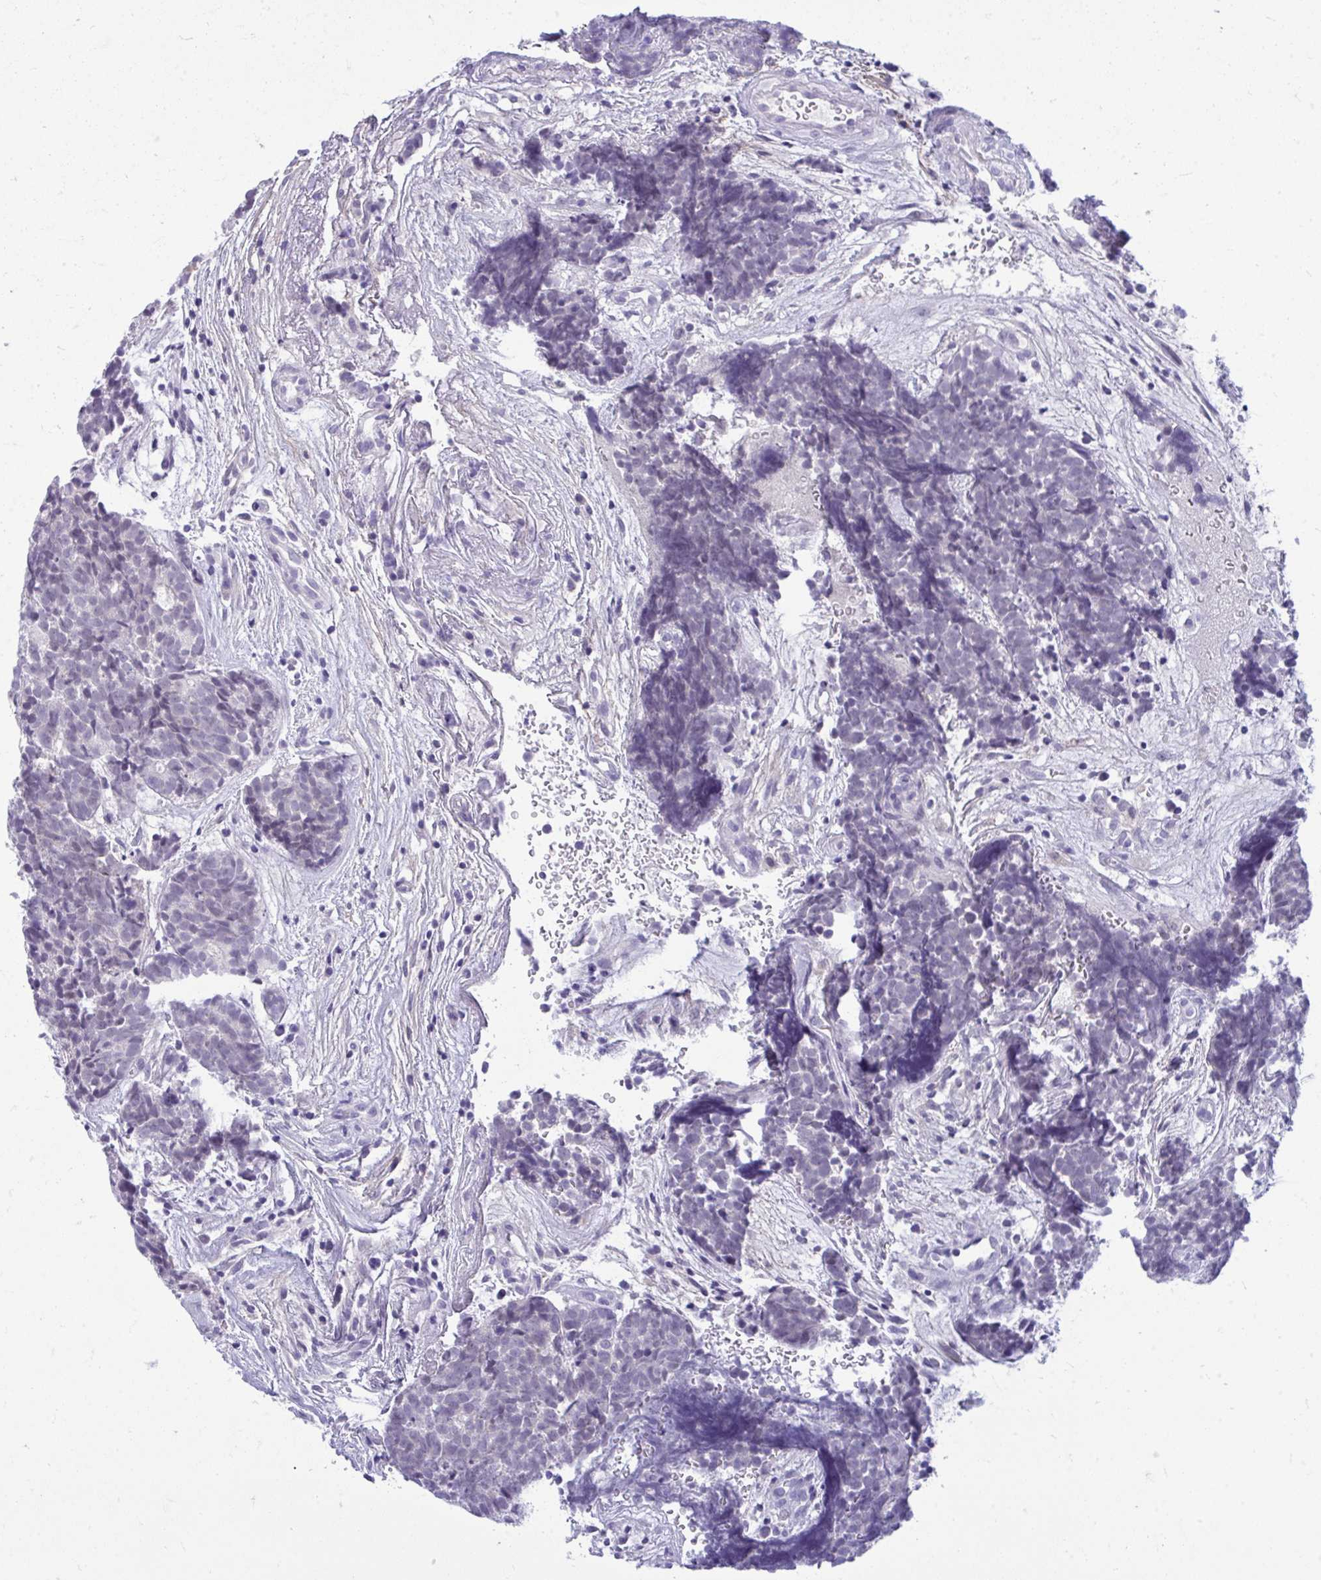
{"staining": {"intensity": "negative", "quantity": "none", "location": "none"}, "tissue": "head and neck cancer", "cell_type": "Tumor cells", "image_type": "cancer", "snomed": [{"axis": "morphology", "description": "Adenocarcinoma, NOS"}, {"axis": "topography", "description": "Head-Neck"}], "caption": "IHC histopathology image of head and neck cancer stained for a protein (brown), which displays no staining in tumor cells.", "gene": "PIGZ", "patient": {"sex": "female", "age": 81}}